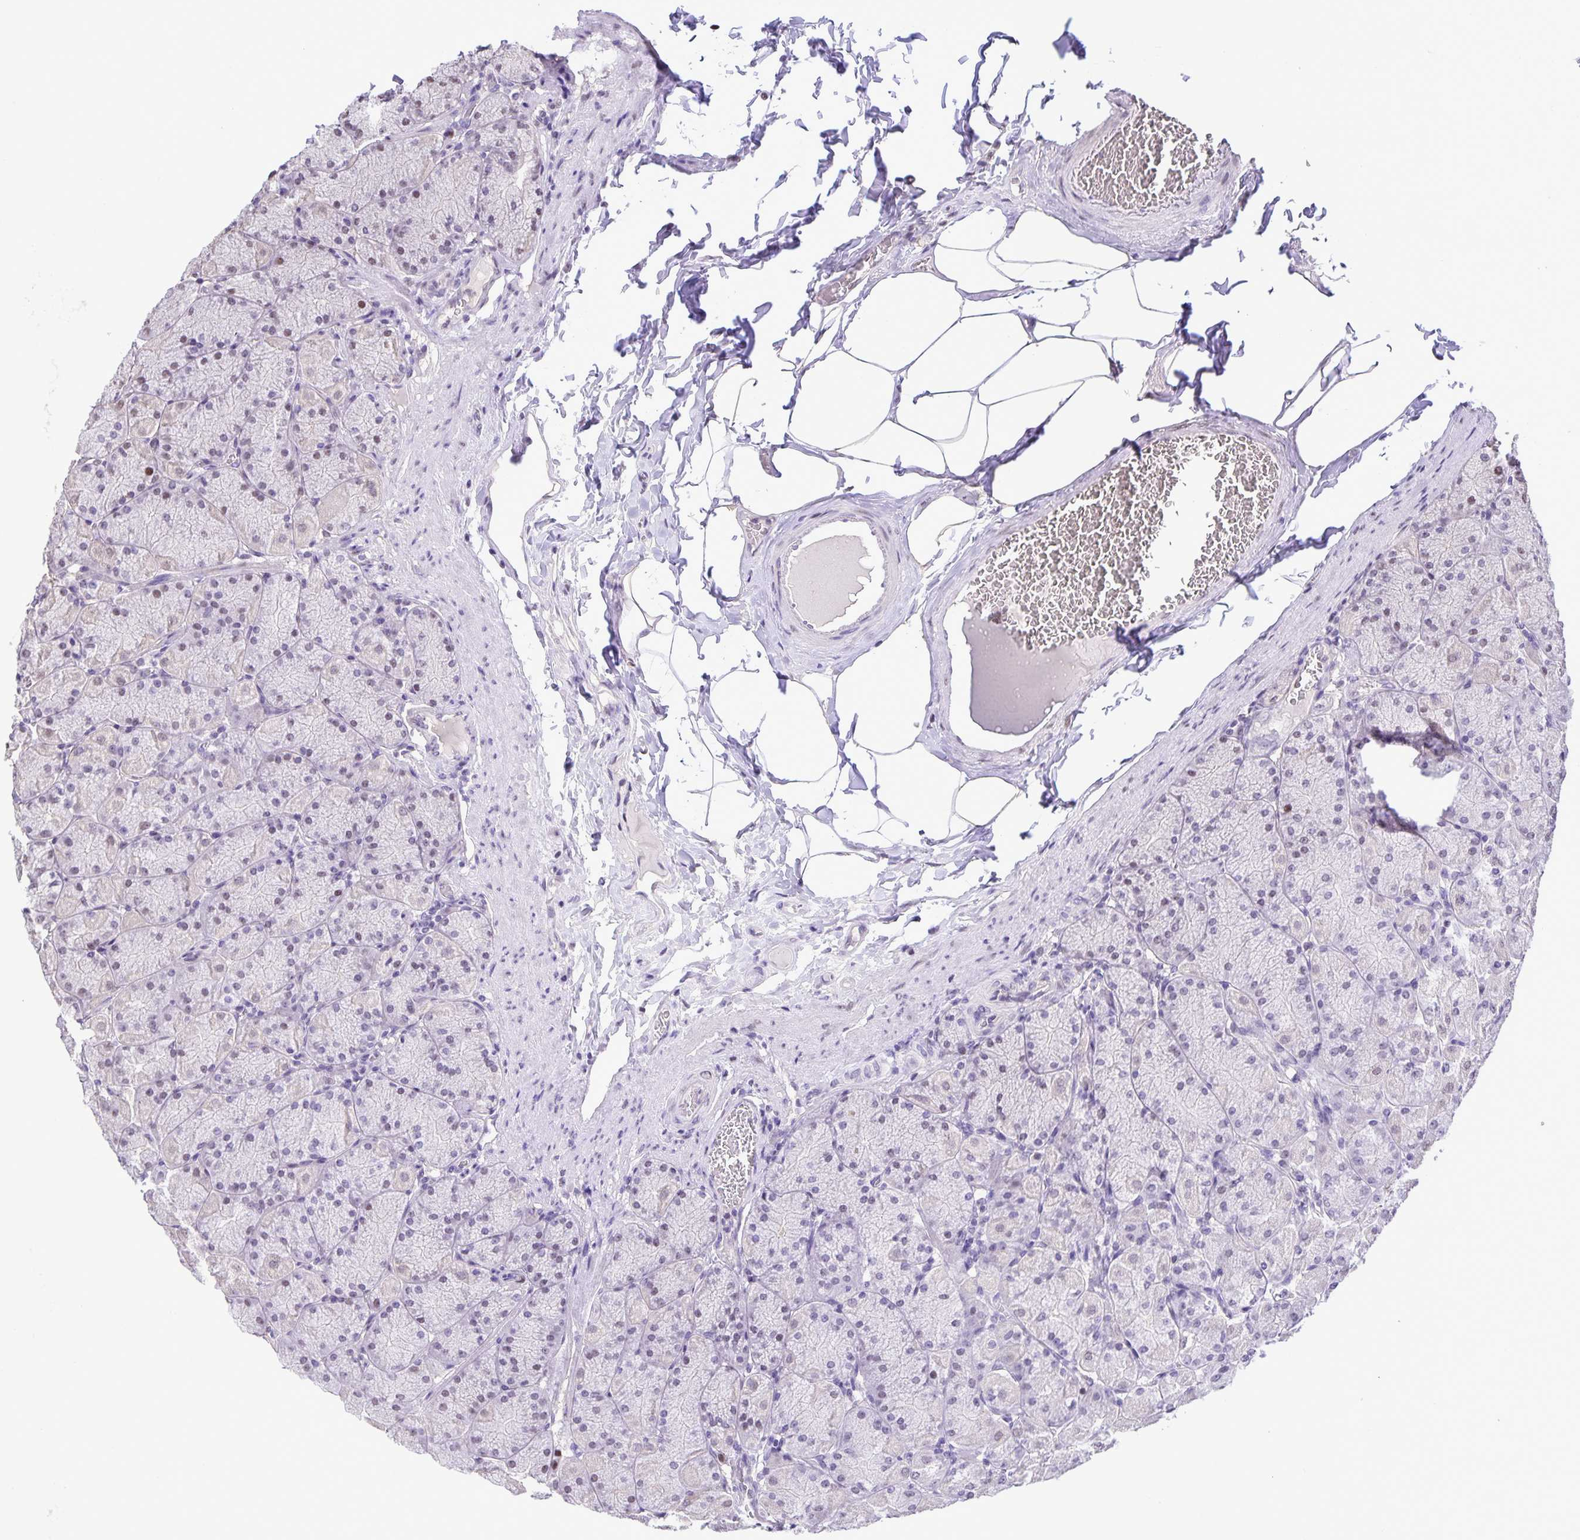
{"staining": {"intensity": "weak", "quantity": "<25%", "location": "nuclear"}, "tissue": "stomach", "cell_type": "Glandular cells", "image_type": "normal", "snomed": [{"axis": "morphology", "description": "Normal tissue, NOS"}, {"axis": "topography", "description": "Stomach, upper"}], "caption": "IHC photomicrograph of normal human stomach stained for a protein (brown), which displays no staining in glandular cells.", "gene": "ONECUT2", "patient": {"sex": "female", "age": 56}}